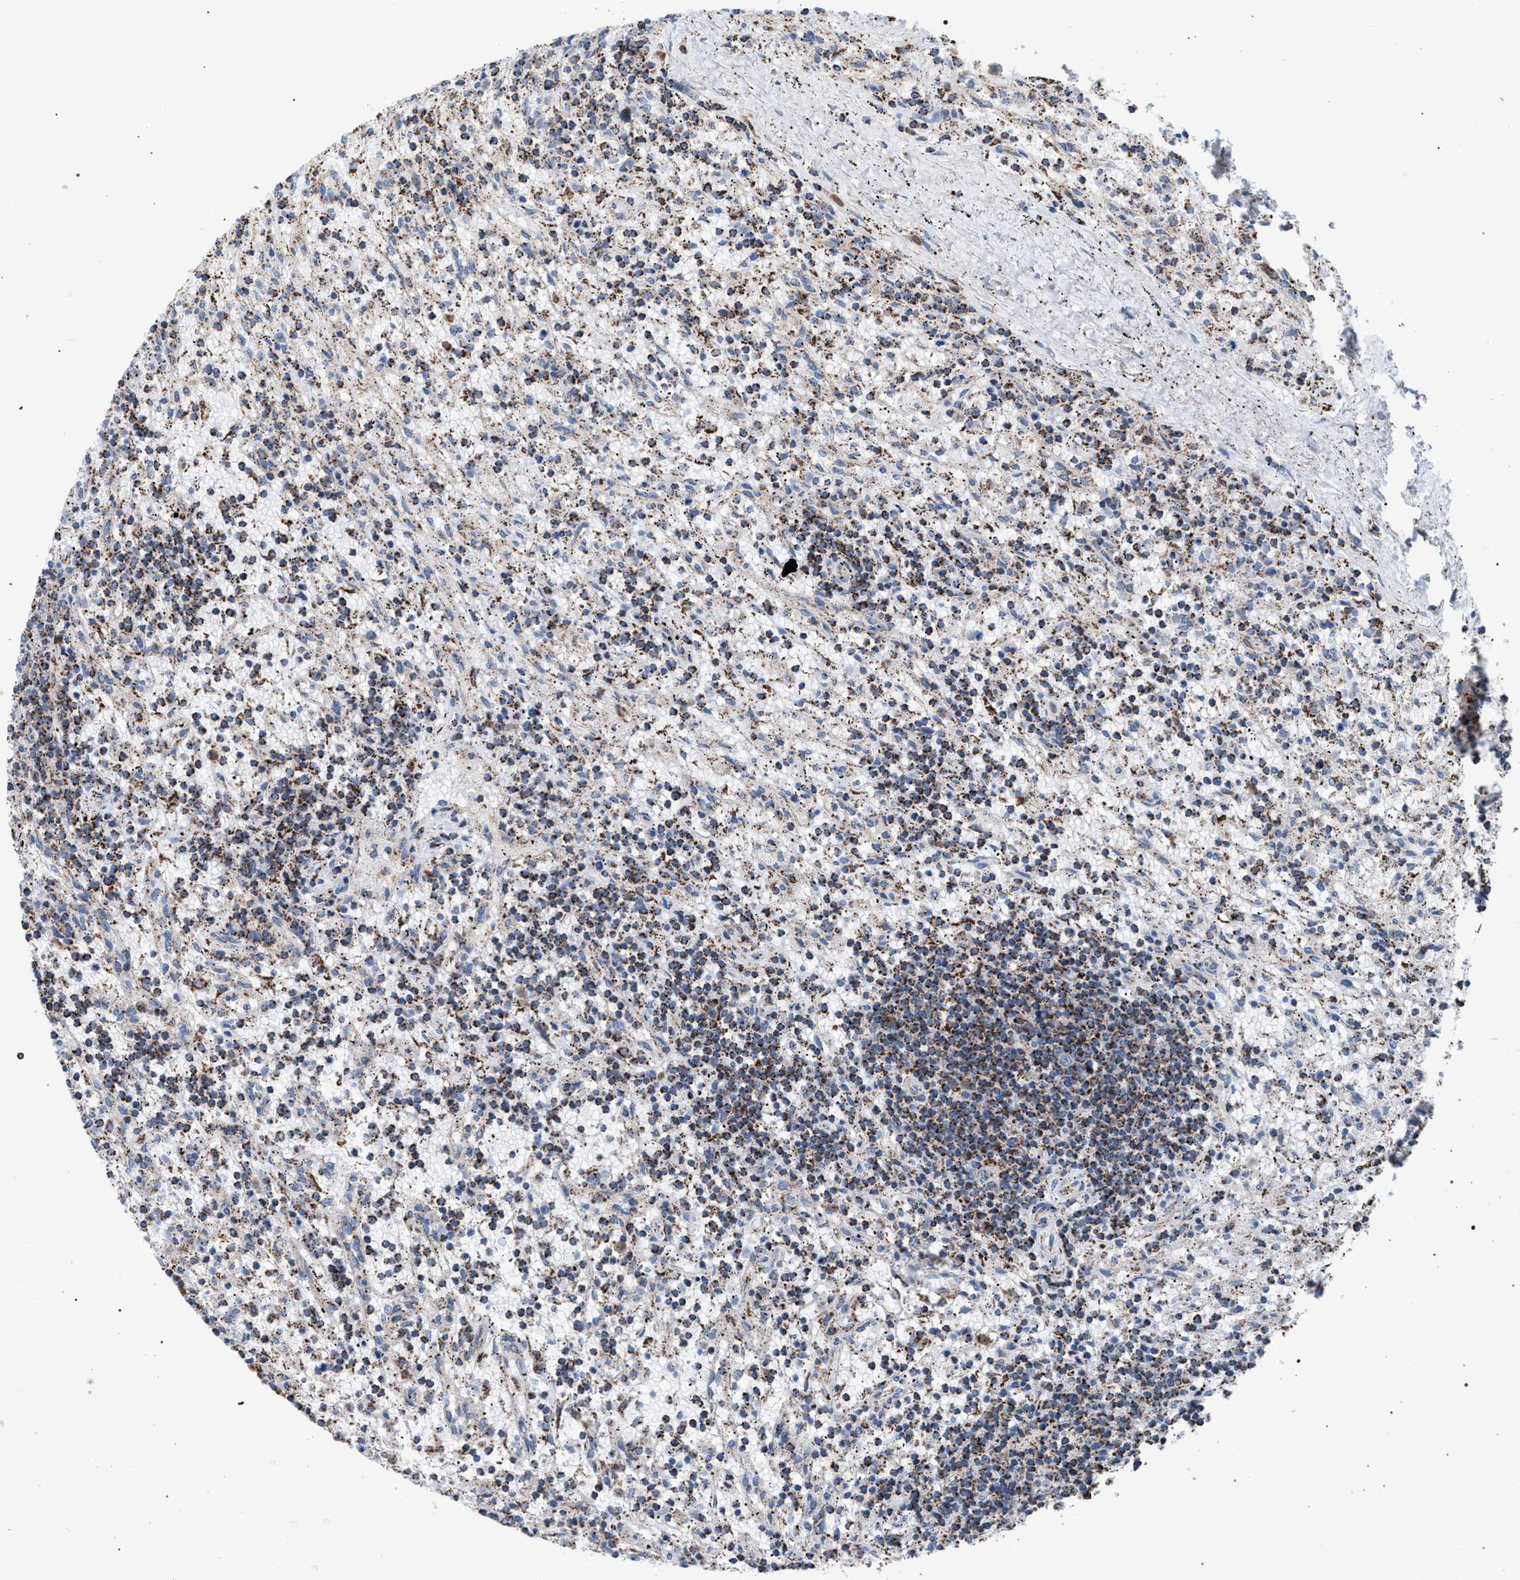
{"staining": {"intensity": "strong", "quantity": ">75%", "location": "cytoplasmic/membranous"}, "tissue": "lymphoma", "cell_type": "Tumor cells", "image_type": "cancer", "snomed": [{"axis": "morphology", "description": "Malignant lymphoma, non-Hodgkin's type, Low grade"}, {"axis": "topography", "description": "Spleen"}], "caption": "A brown stain shows strong cytoplasmic/membranous positivity of a protein in malignant lymphoma, non-Hodgkin's type (low-grade) tumor cells. (DAB (3,3'-diaminobenzidine) = brown stain, brightfield microscopy at high magnification).", "gene": "VPS13A", "patient": {"sex": "male", "age": 76}}